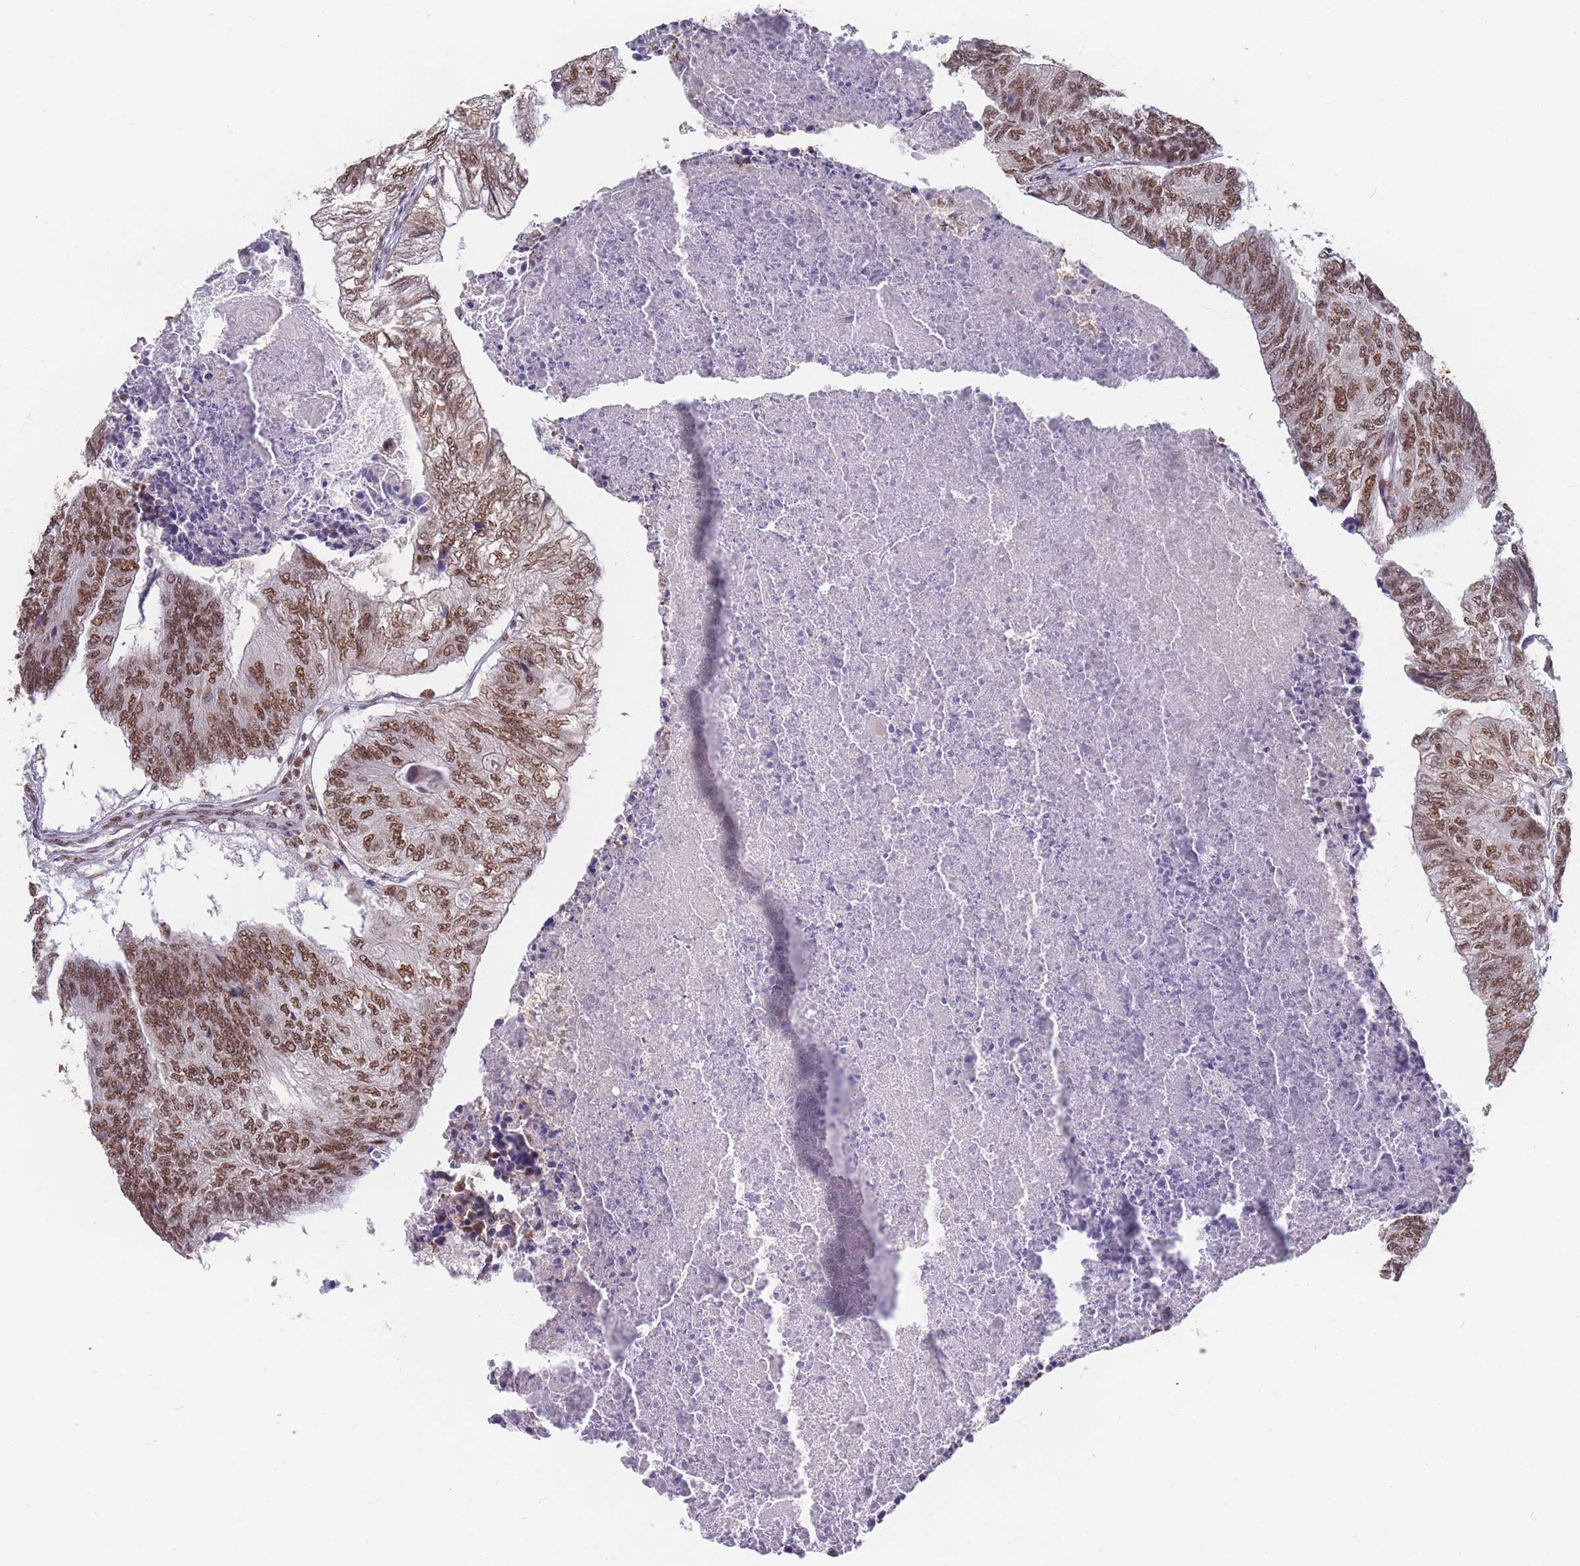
{"staining": {"intensity": "moderate", "quantity": ">75%", "location": "nuclear"}, "tissue": "colorectal cancer", "cell_type": "Tumor cells", "image_type": "cancer", "snomed": [{"axis": "morphology", "description": "Adenocarcinoma, NOS"}, {"axis": "topography", "description": "Colon"}], "caption": "Colorectal adenocarcinoma was stained to show a protein in brown. There is medium levels of moderate nuclear positivity in about >75% of tumor cells.", "gene": "SNRPA1", "patient": {"sex": "female", "age": 67}}